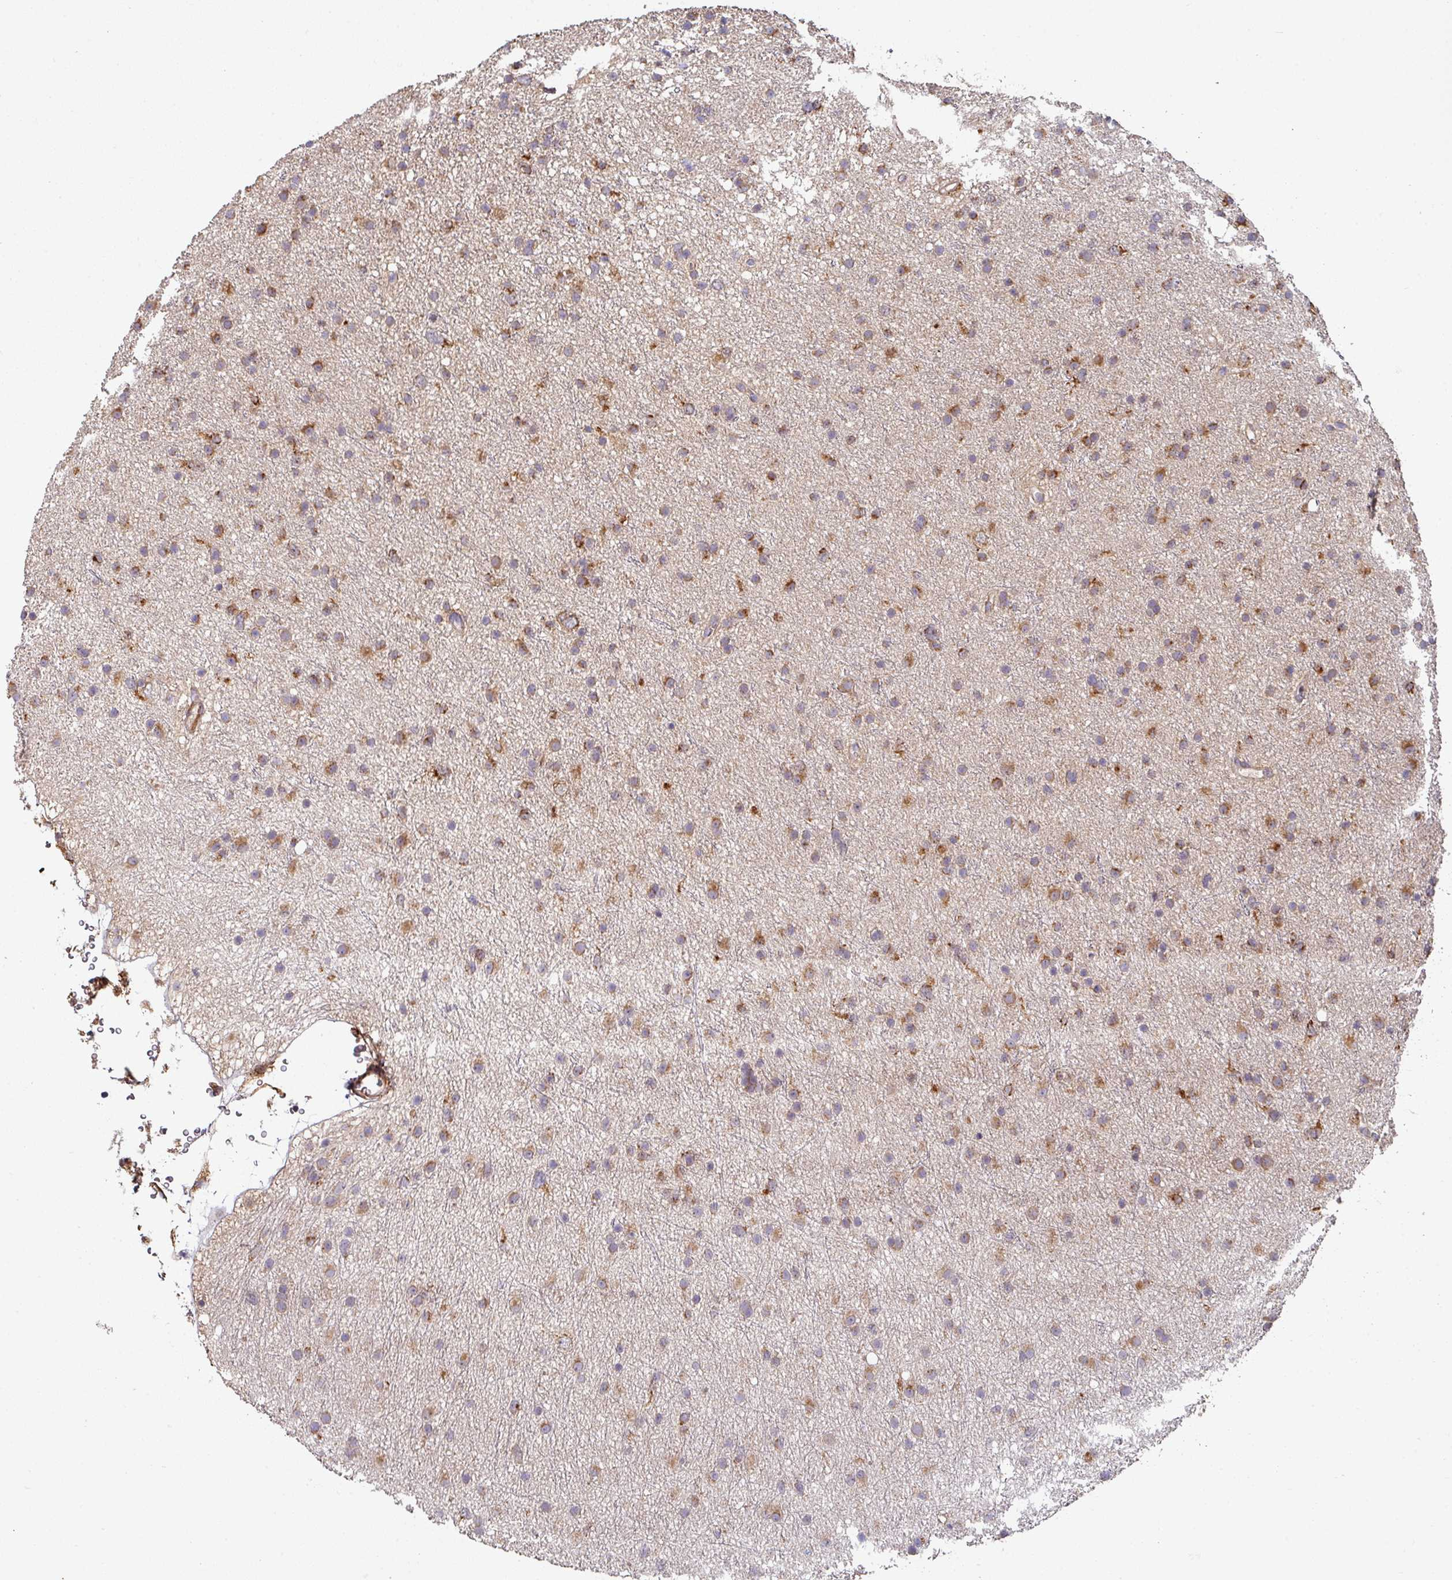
{"staining": {"intensity": "moderate", "quantity": ">75%", "location": "cytoplasmic/membranous"}, "tissue": "glioma", "cell_type": "Tumor cells", "image_type": "cancer", "snomed": [{"axis": "morphology", "description": "Glioma, malignant, Low grade"}, {"axis": "topography", "description": "Cerebral cortex"}], "caption": "Malignant glioma (low-grade) was stained to show a protein in brown. There is medium levels of moderate cytoplasmic/membranous staining in approximately >75% of tumor cells.", "gene": "ZNF268", "patient": {"sex": "female", "age": 39}}